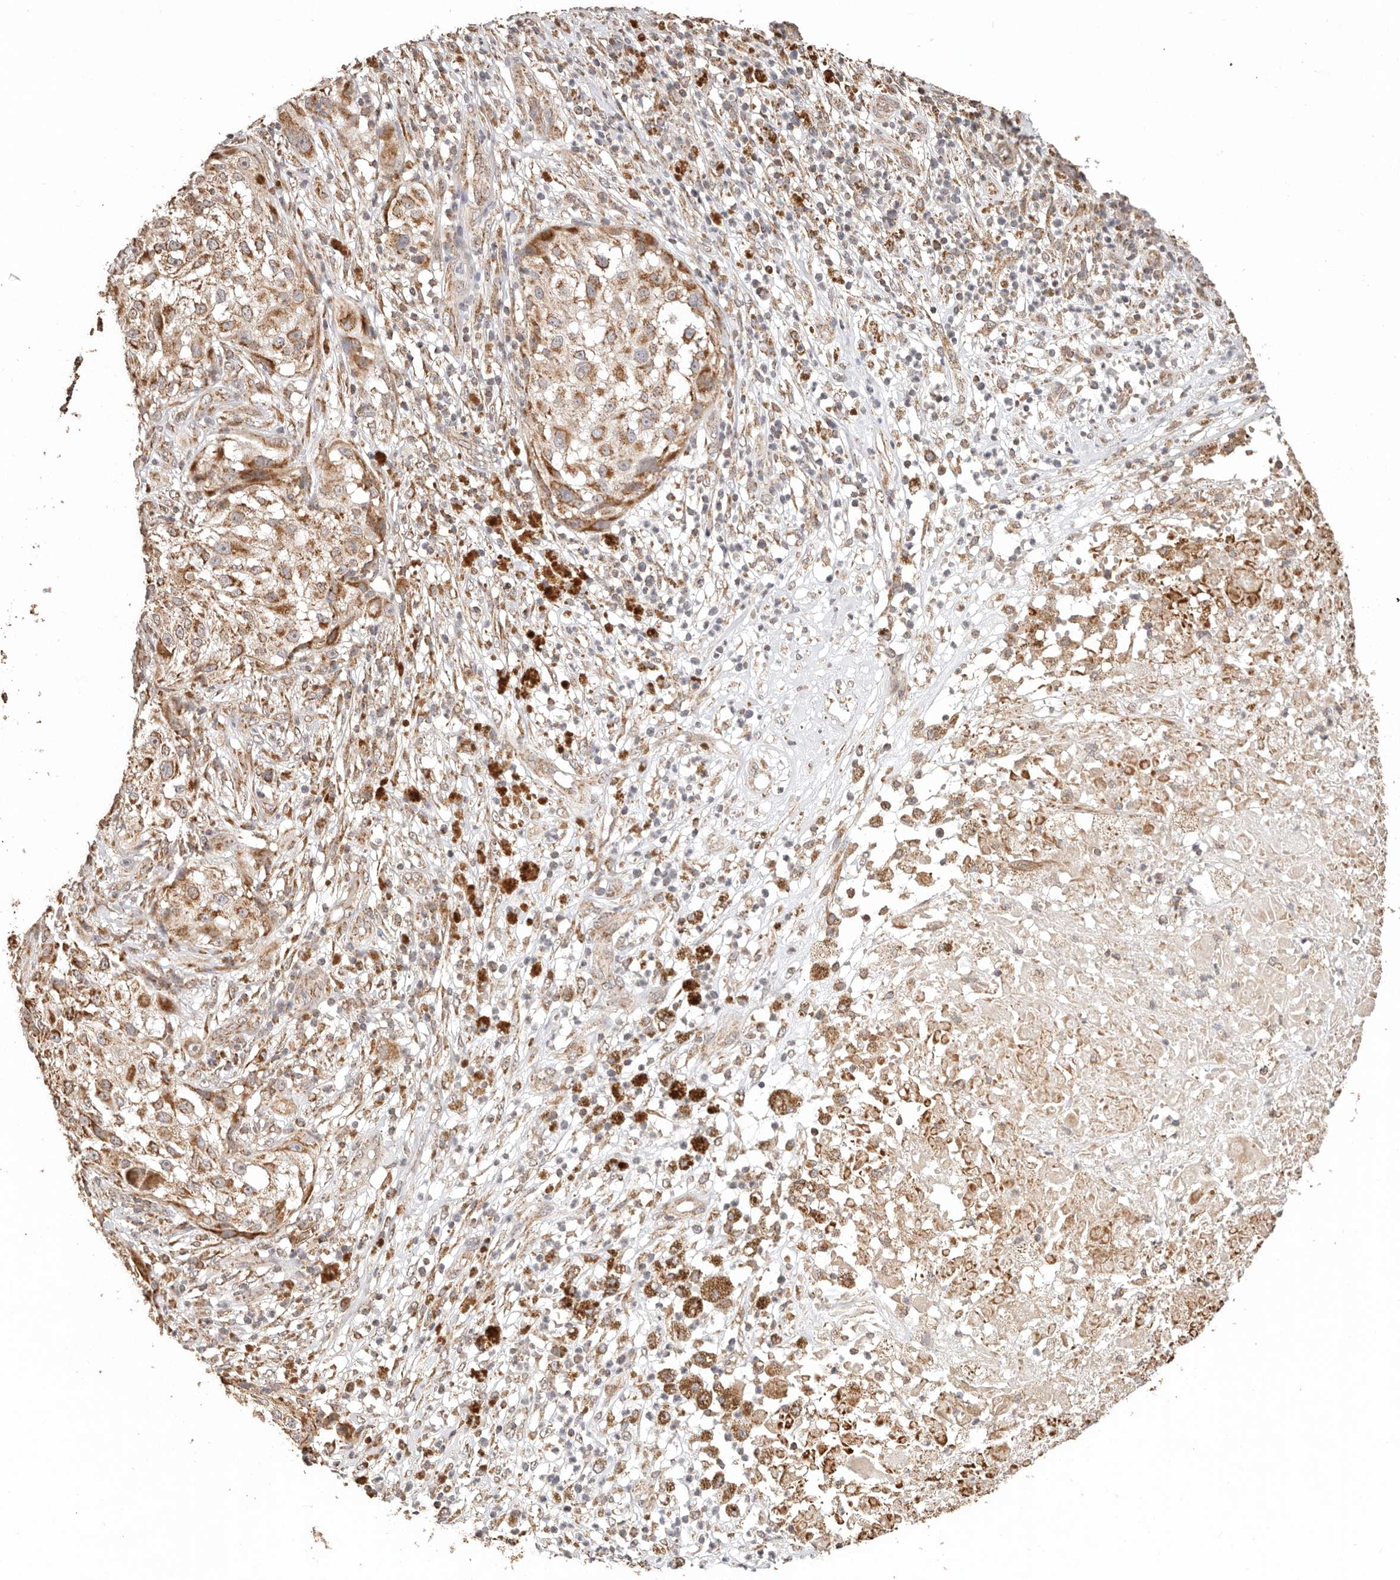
{"staining": {"intensity": "moderate", "quantity": ">75%", "location": "cytoplasmic/membranous"}, "tissue": "melanoma", "cell_type": "Tumor cells", "image_type": "cancer", "snomed": [{"axis": "morphology", "description": "Necrosis, NOS"}, {"axis": "morphology", "description": "Malignant melanoma, NOS"}, {"axis": "topography", "description": "Skin"}], "caption": "Malignant melanoma was stained to show a protein in brown. There is medium levels of moderate cytoplasmic/membranous staining in about >75% of tumor cells.", "gene": "NDUFB11", "patient": {"sex": "female", "age": 87}}